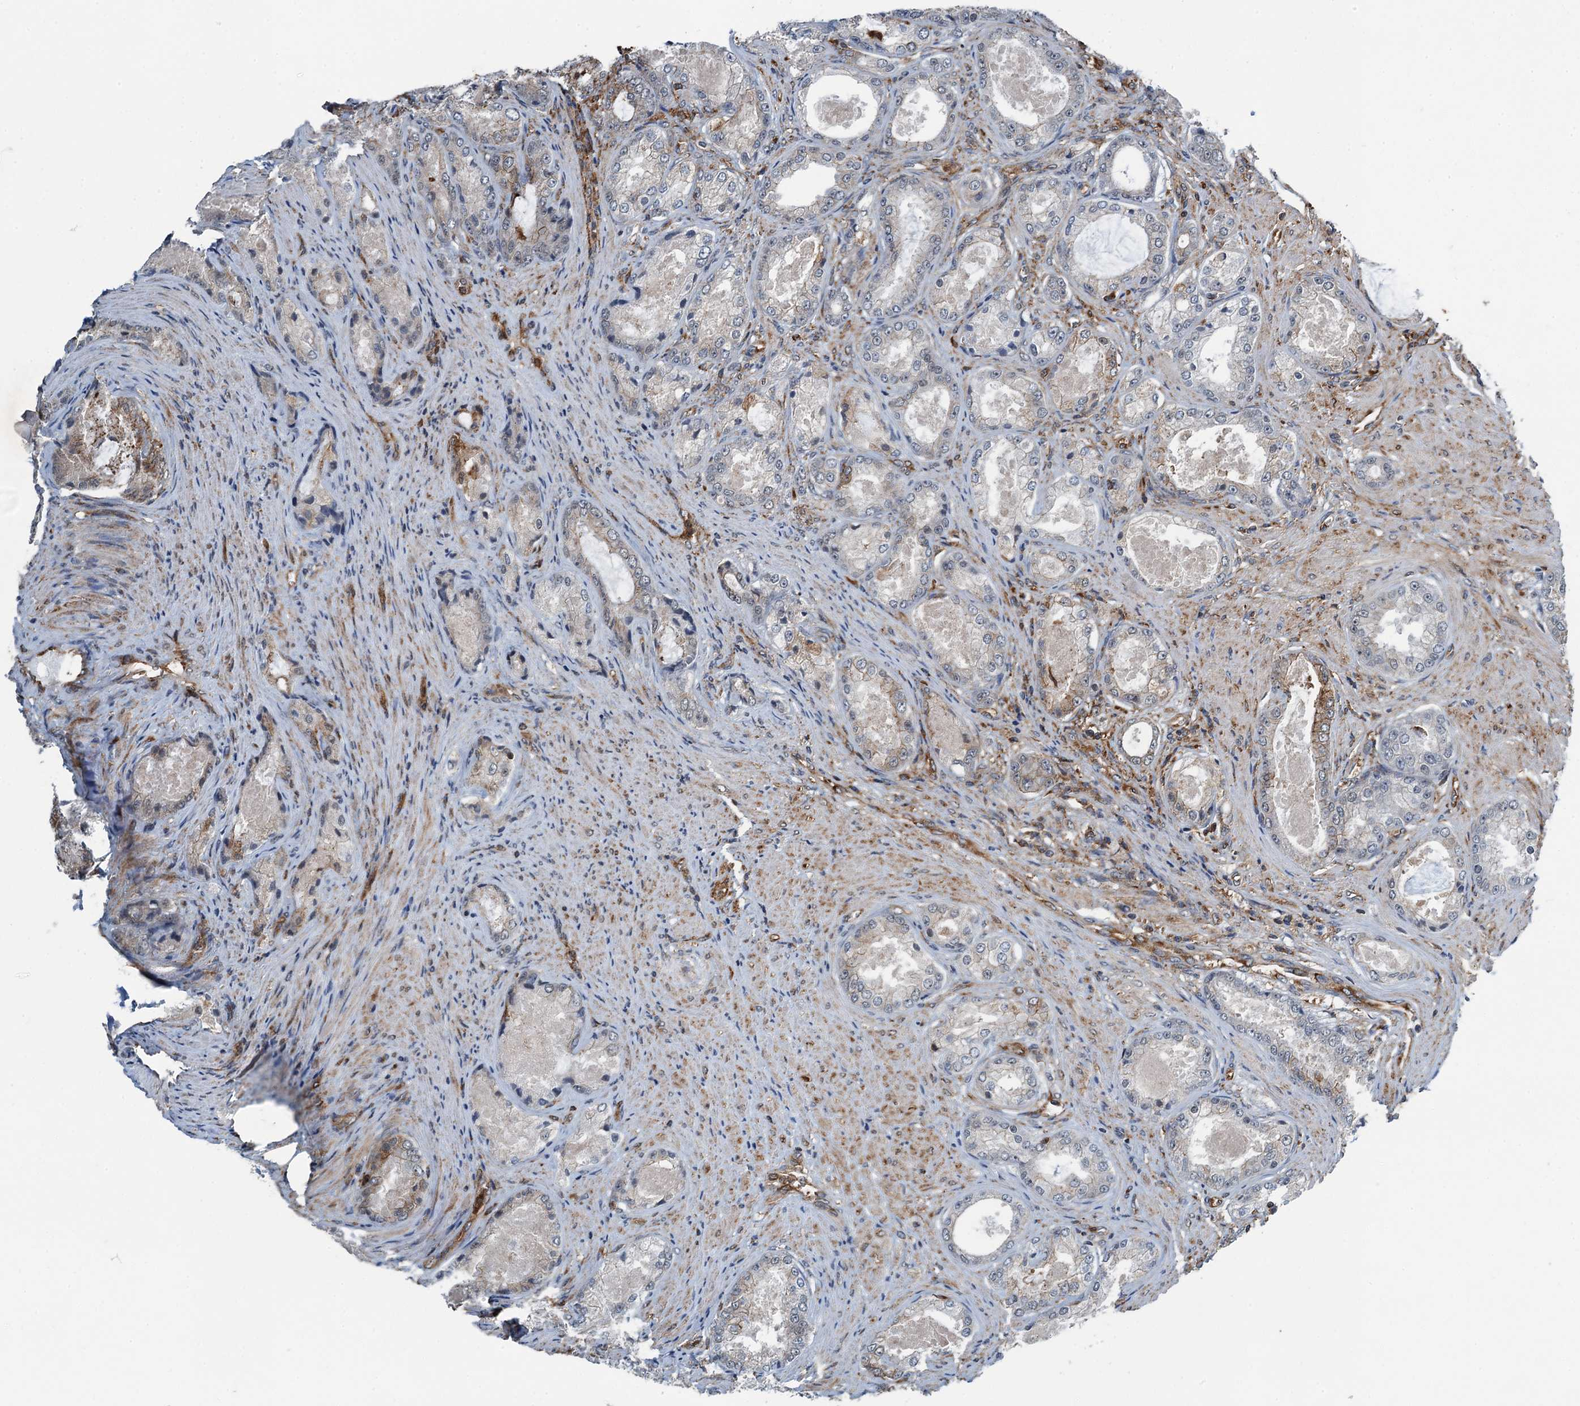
{"staining": {"intensity": "negative", "quantity": "none", "location": "none"}, "tissue": "prostate cancer", "cell_type": "Tumor cells", "image_type": "cancer", "snomed": [{"axis": "morphology", "description": "Adenocarcinoma, Low grade"}, {"axis": "topography", "description": "Prostate"}], "caption": "Human prostate cancer stained for a protein using IHC exhibits no staining in tumor cells.", "gene": "WHAMM", "patient": {"sex": "male", "age": 68}}